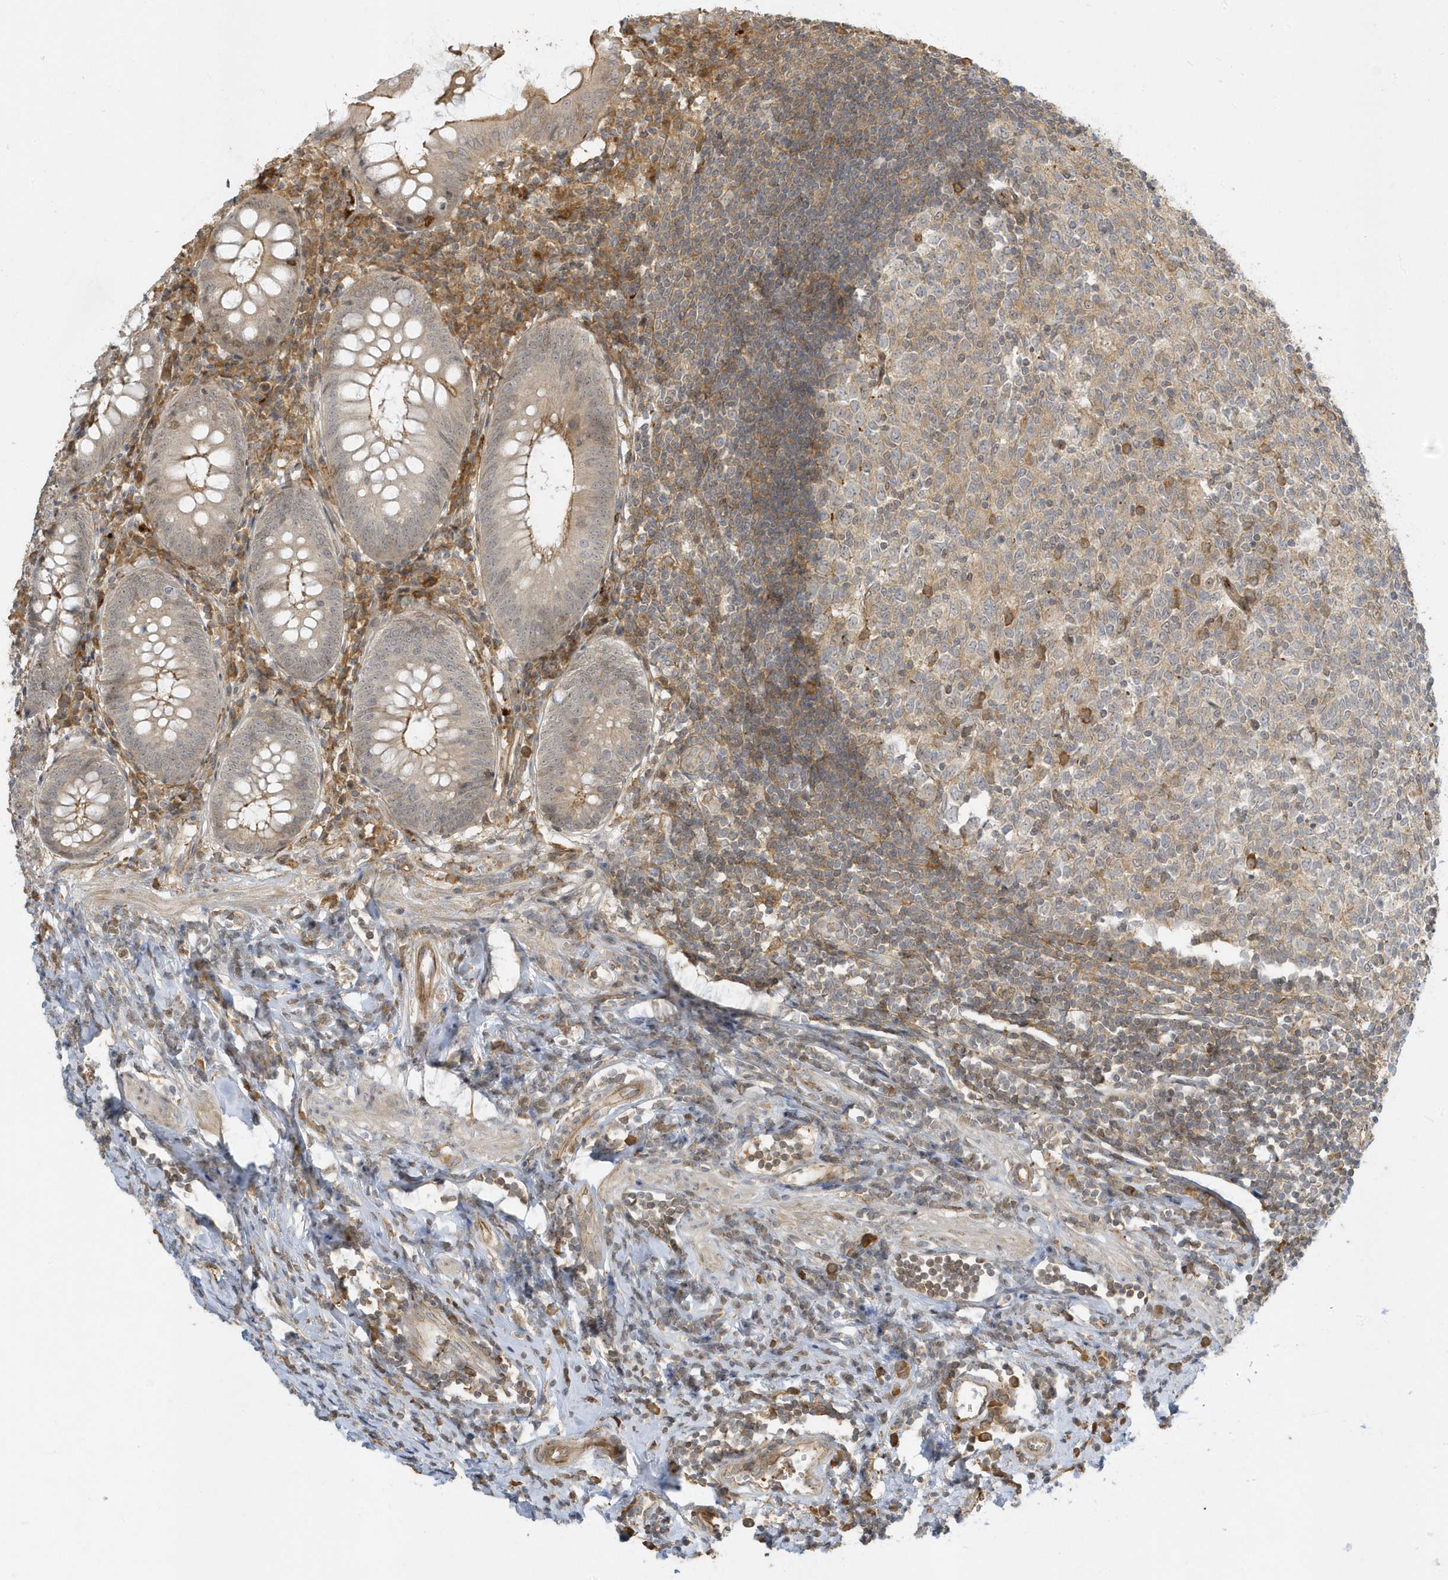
{"staining": {"intensity": "weak", "quantity": "<25%", "location": "cytoplasmic/membranous"}, "tissue": "appendix", "cell_type": "Glandular cells", "image_type": "normal", "snomed": [{"axis": "morphology", "description": "Normal tissue, NOS"}, {"axis": "topography", "description": "Appendix"}], "caption": "A photomicrograph of human appendix is negative for staining in glandular cells.", "gene": "ZBTB8A", "patient": {"sex": "female", "age": 54}}